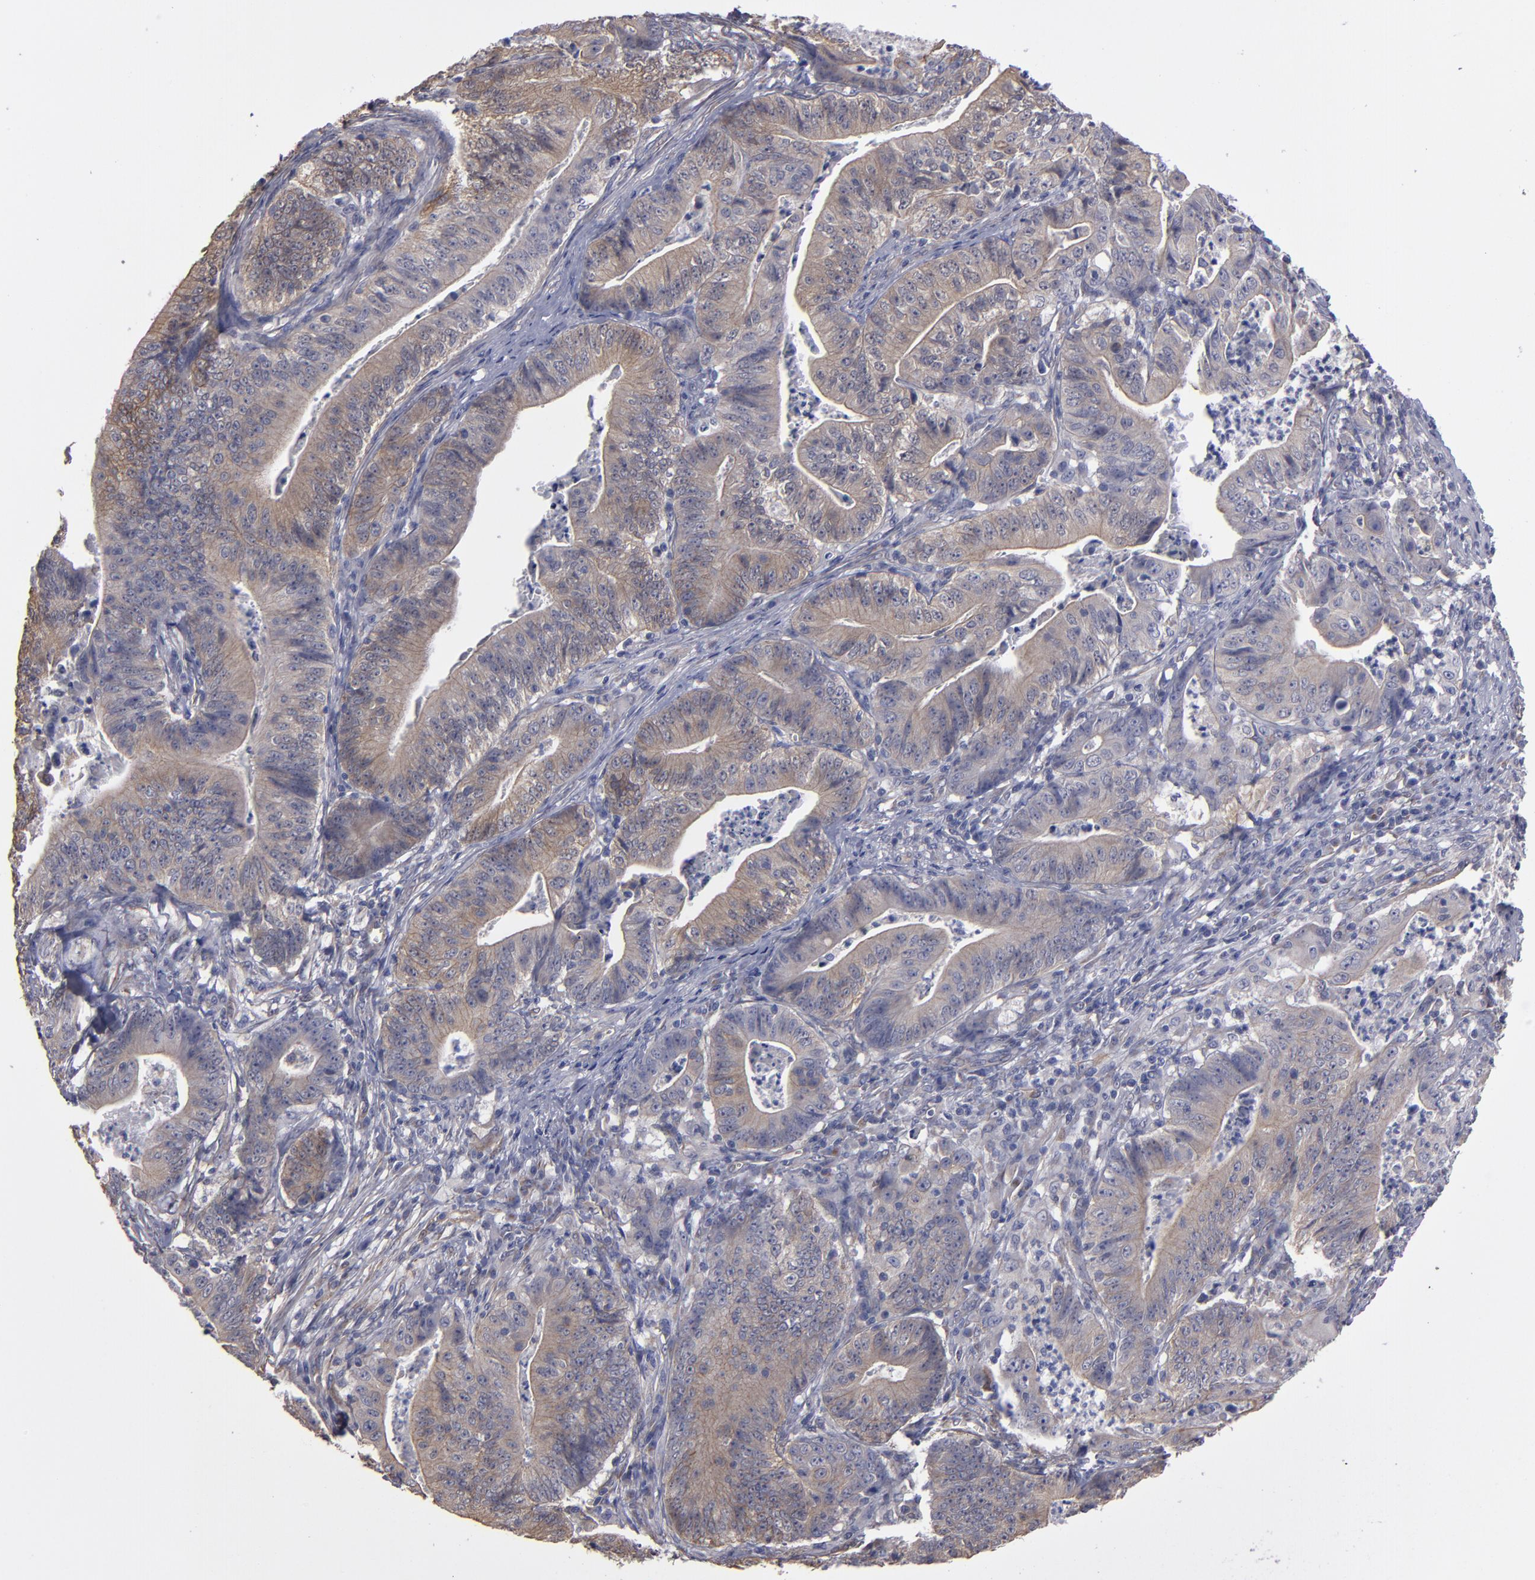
{"staining": {"intensity": "weak", "quantity": ">75%", "location": "cytoplasmic/membranous"}, "tissue": "stomach cancer", "cell_type": "Tumor cells", "image_type": "cancer", "snomed": [{"axis": "morphology", "description": "Adenocarcinoma, NOS"}, {"axis": "topography", "description": "Stomach, lower"}], "caption": "The photomicrograph reveals immunohistochemical staining of stomach cancer. There is weak cytoplasmic/membranous positivity is appreciated in approximately >75% of tumor cells.", "gene": "NDRG2", "patient": {"sex": "female", "age": 86}}